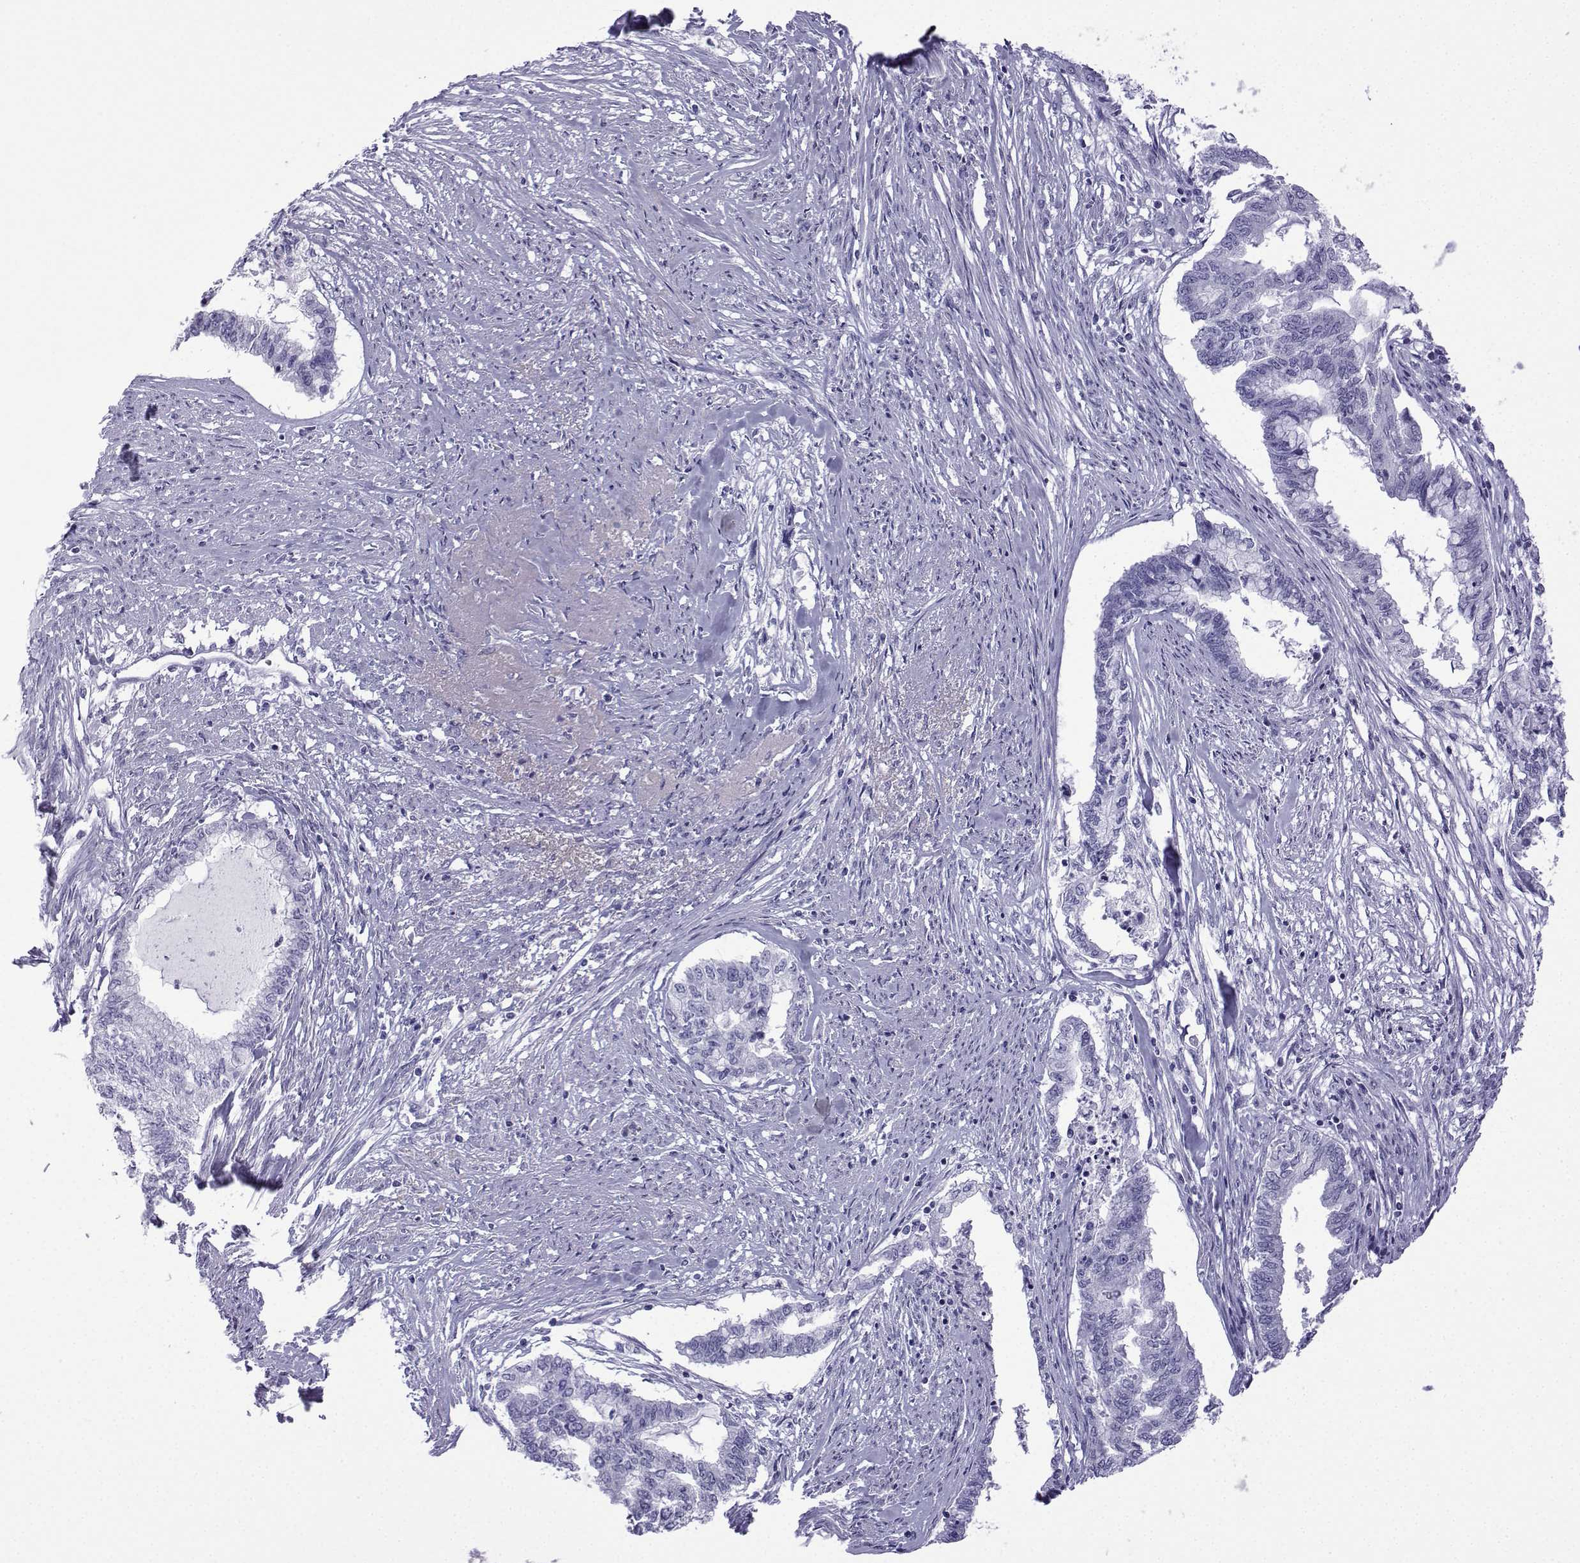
{"staining": {"intensity": "negative", "quantity": "none", "location": "none"}, "tissue": "endometrial cancer", "cell_type": "Tumor cells", "image_type": "cancer", "snomed": [{"axis": "morphology", "description": "Adenocarcinoma, NOS"}, {"axis": "topography", "description": "Endometrium"}], "caption": "Tumor cells are negative for protein expression in human endometrial cancer (adenocarcinoma).", "gene": "TRIM46", "patient": {"sex": "female", "age": 79}}